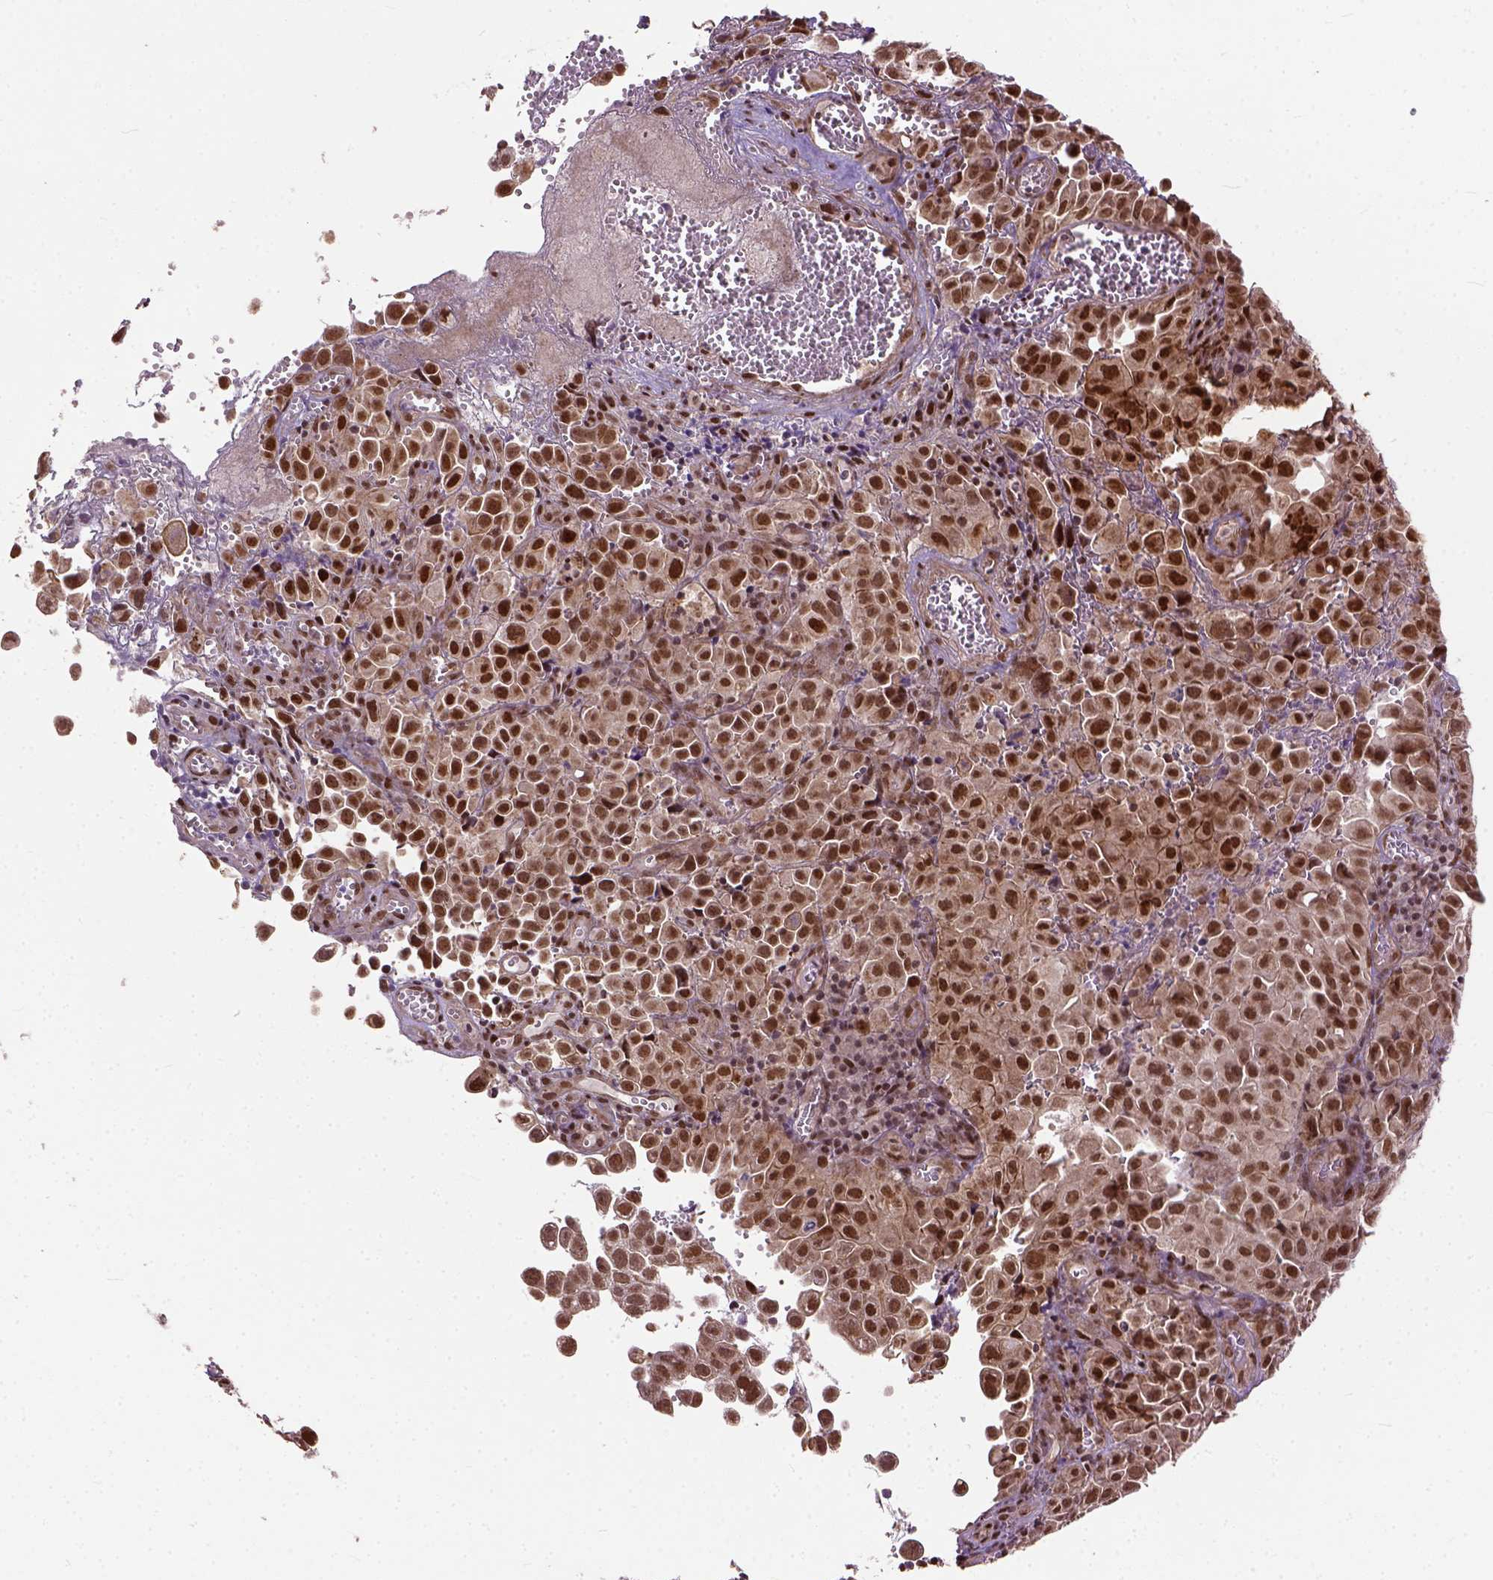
{"staining": {"intensity": "strong", "quantity": ">75%", "location": "nuclear"}, "tissue": "cervical cancer", "cell_type": "Tumor cells", "image_type": "cancer", "snomed": [{"axis": "morphology", "description": "Squamous cell carcinoma, NOS"}, {"axis": "topography", "description": "Cervix"}], "caption": "A brown stain labels strong nuclear expression of a protein in cervical squamous cell carcinoma tumor cells. (brown staining indicates protein expression, while blue staining denotes nuclei).", "gene": "ZNF630", "patient": {"sex": "female", "age": 55}}